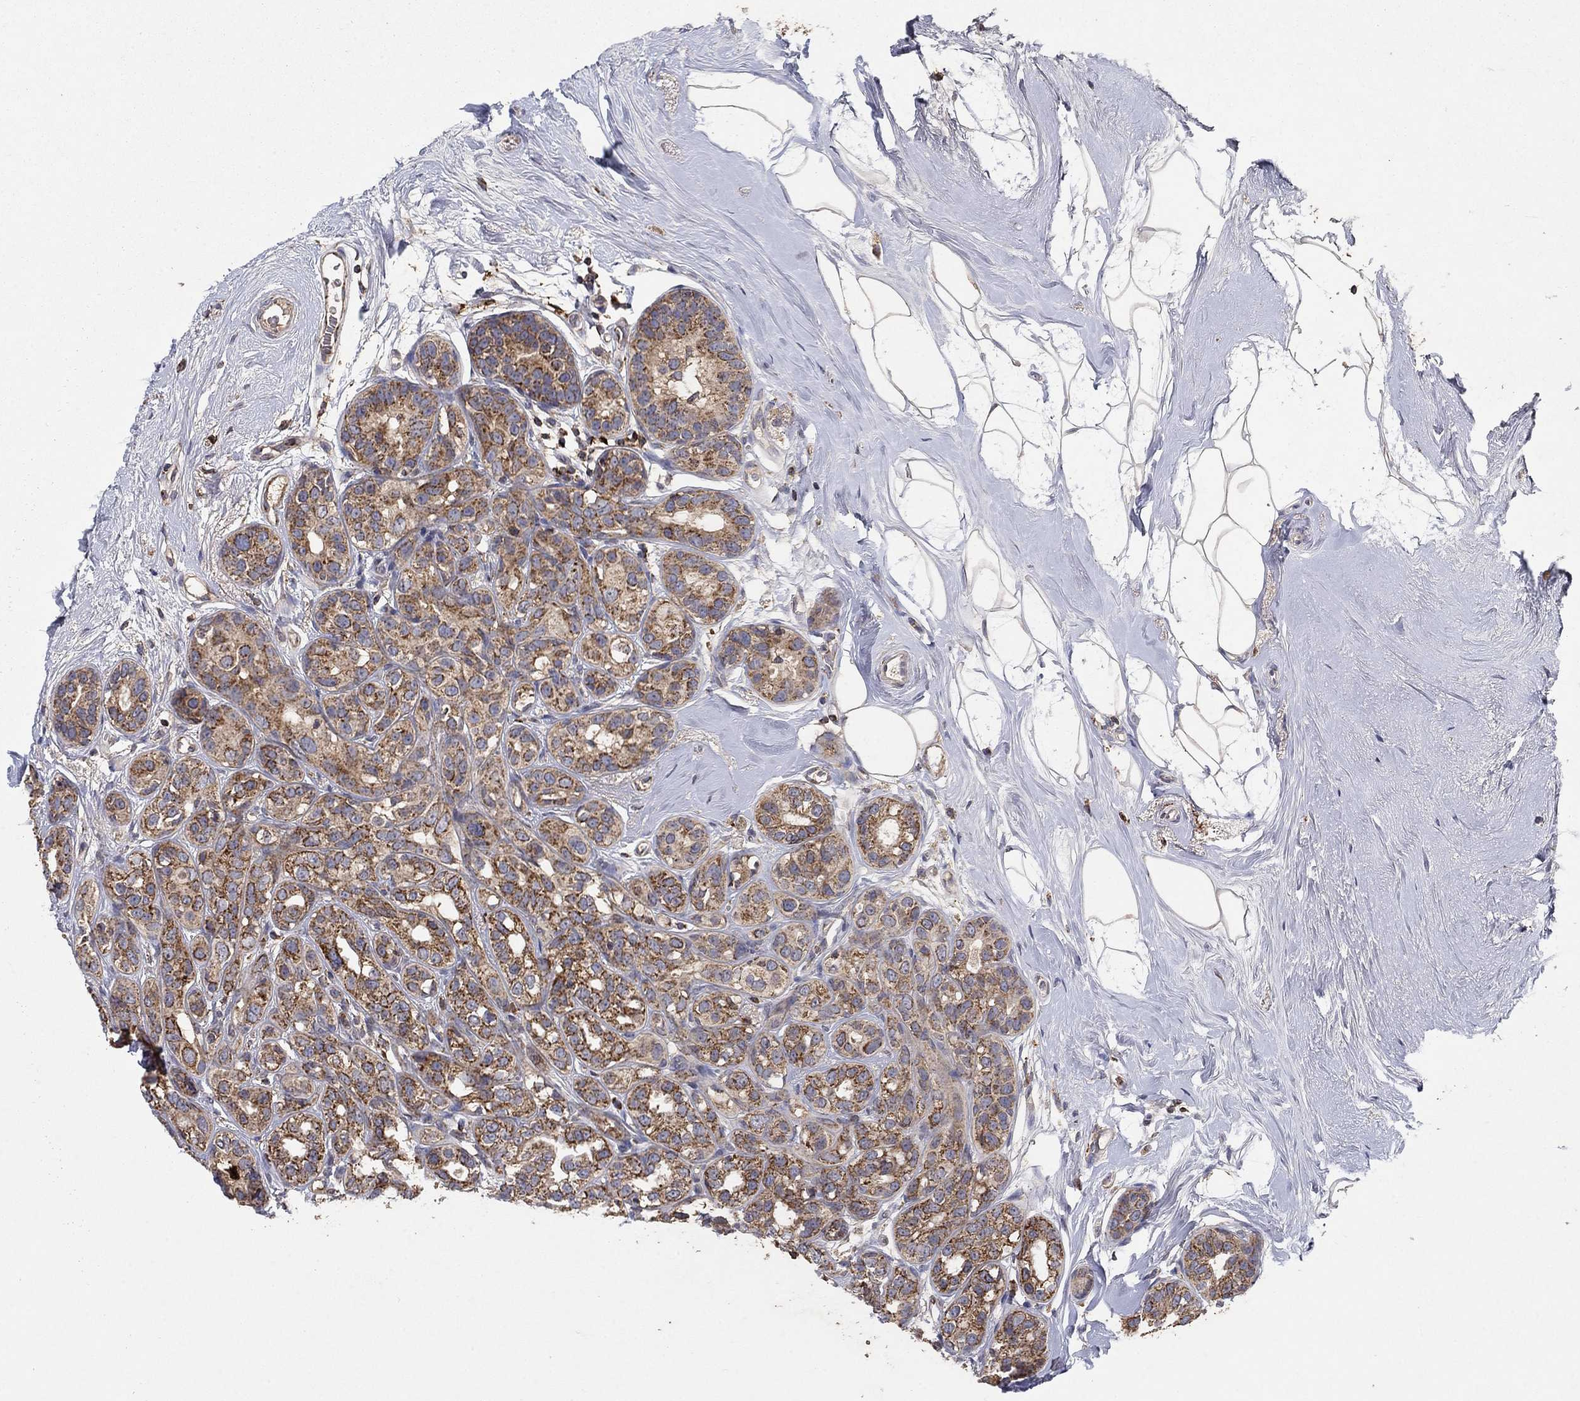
{"staining": {"intensity": "moderate", "quantity": ">75%", "location": "cytoplasmic/membranous"}, "tissue": "breast cancer", "cell_type": "Tumor cells", "image_type": "cancer", "snomed": [{"axis": "morphology", "description": "Duct carcinoma"}, {"axis": "topography", "description": "Breast"}], "caption": "A medium amount of moderate cytoplasmic/membranous staining is seen in about >75% of tumor cells in breast invasive ductal carcinoma tissue. The staining was performed using DAB (3,3'-diaminobenzidine) to visualize the protein expression in brown, while the nuclei were stained in blue with hematoxylin (Magnification: 20x).", "gene": "GPSM1", "patient": {"sex": "female", "age": 55}}